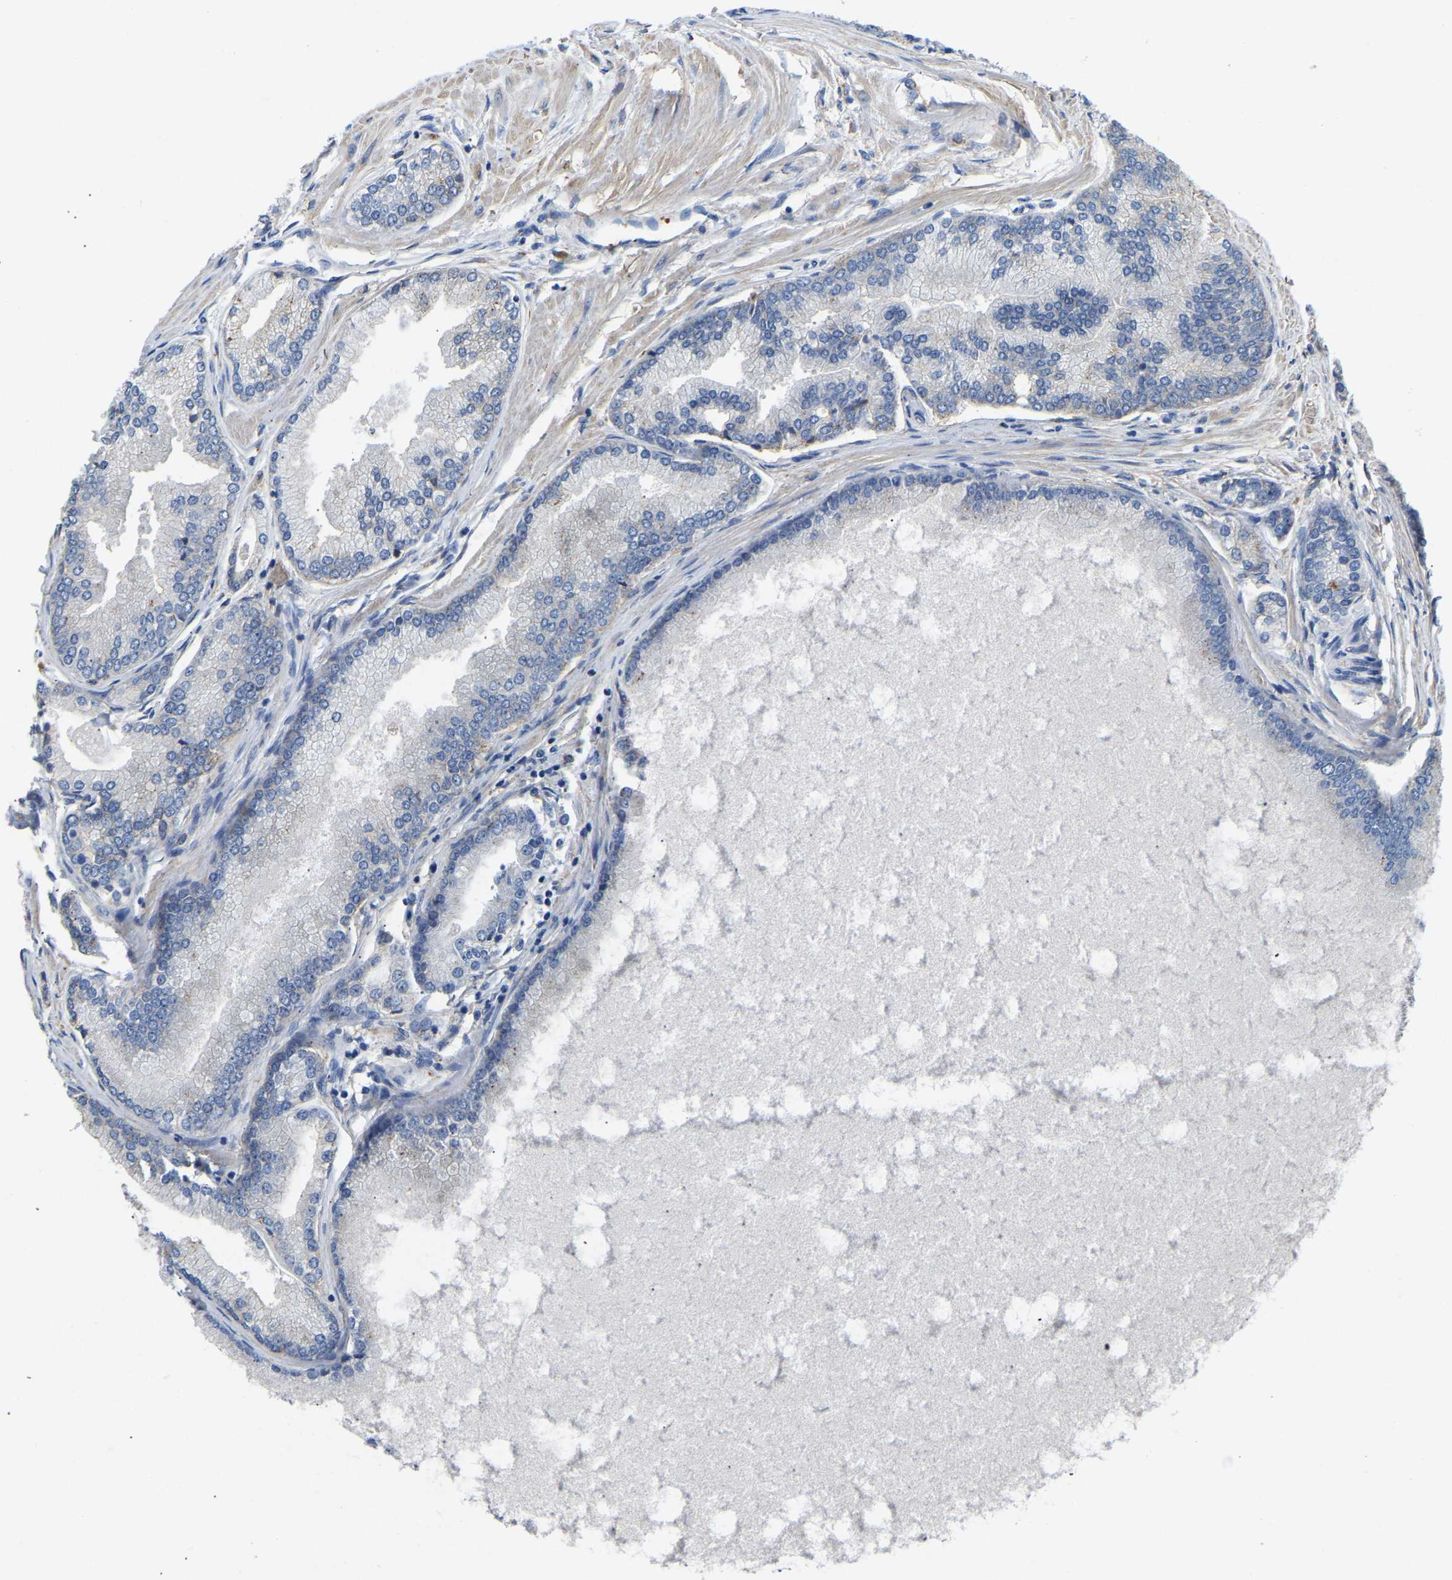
{"staining": {"intensity": "negative", "quantity": "none", "location": "none"}, "tissue": "prostate cancer", "cell_type": "Tumor cells", "image_type": "cancer", "snomed": [{"axis": "morphology", "description": "Adenocarcinoma, High grade"}, {"axis": "topography", "description": "Prostate"}], "caption": "DAB immunohistochemical staining of prostate cancer (high-grade adenocarcinoma) exhibits no significant staining in tumor cells. (Stains: DAB (3,3'-diaminobenzidine) IHC with hematoxylin counter stain, Microscopy: brightfield microscopy at high magnification).", "gene": "ZNF449", "patient": {"sex": "male", "age": 61}}